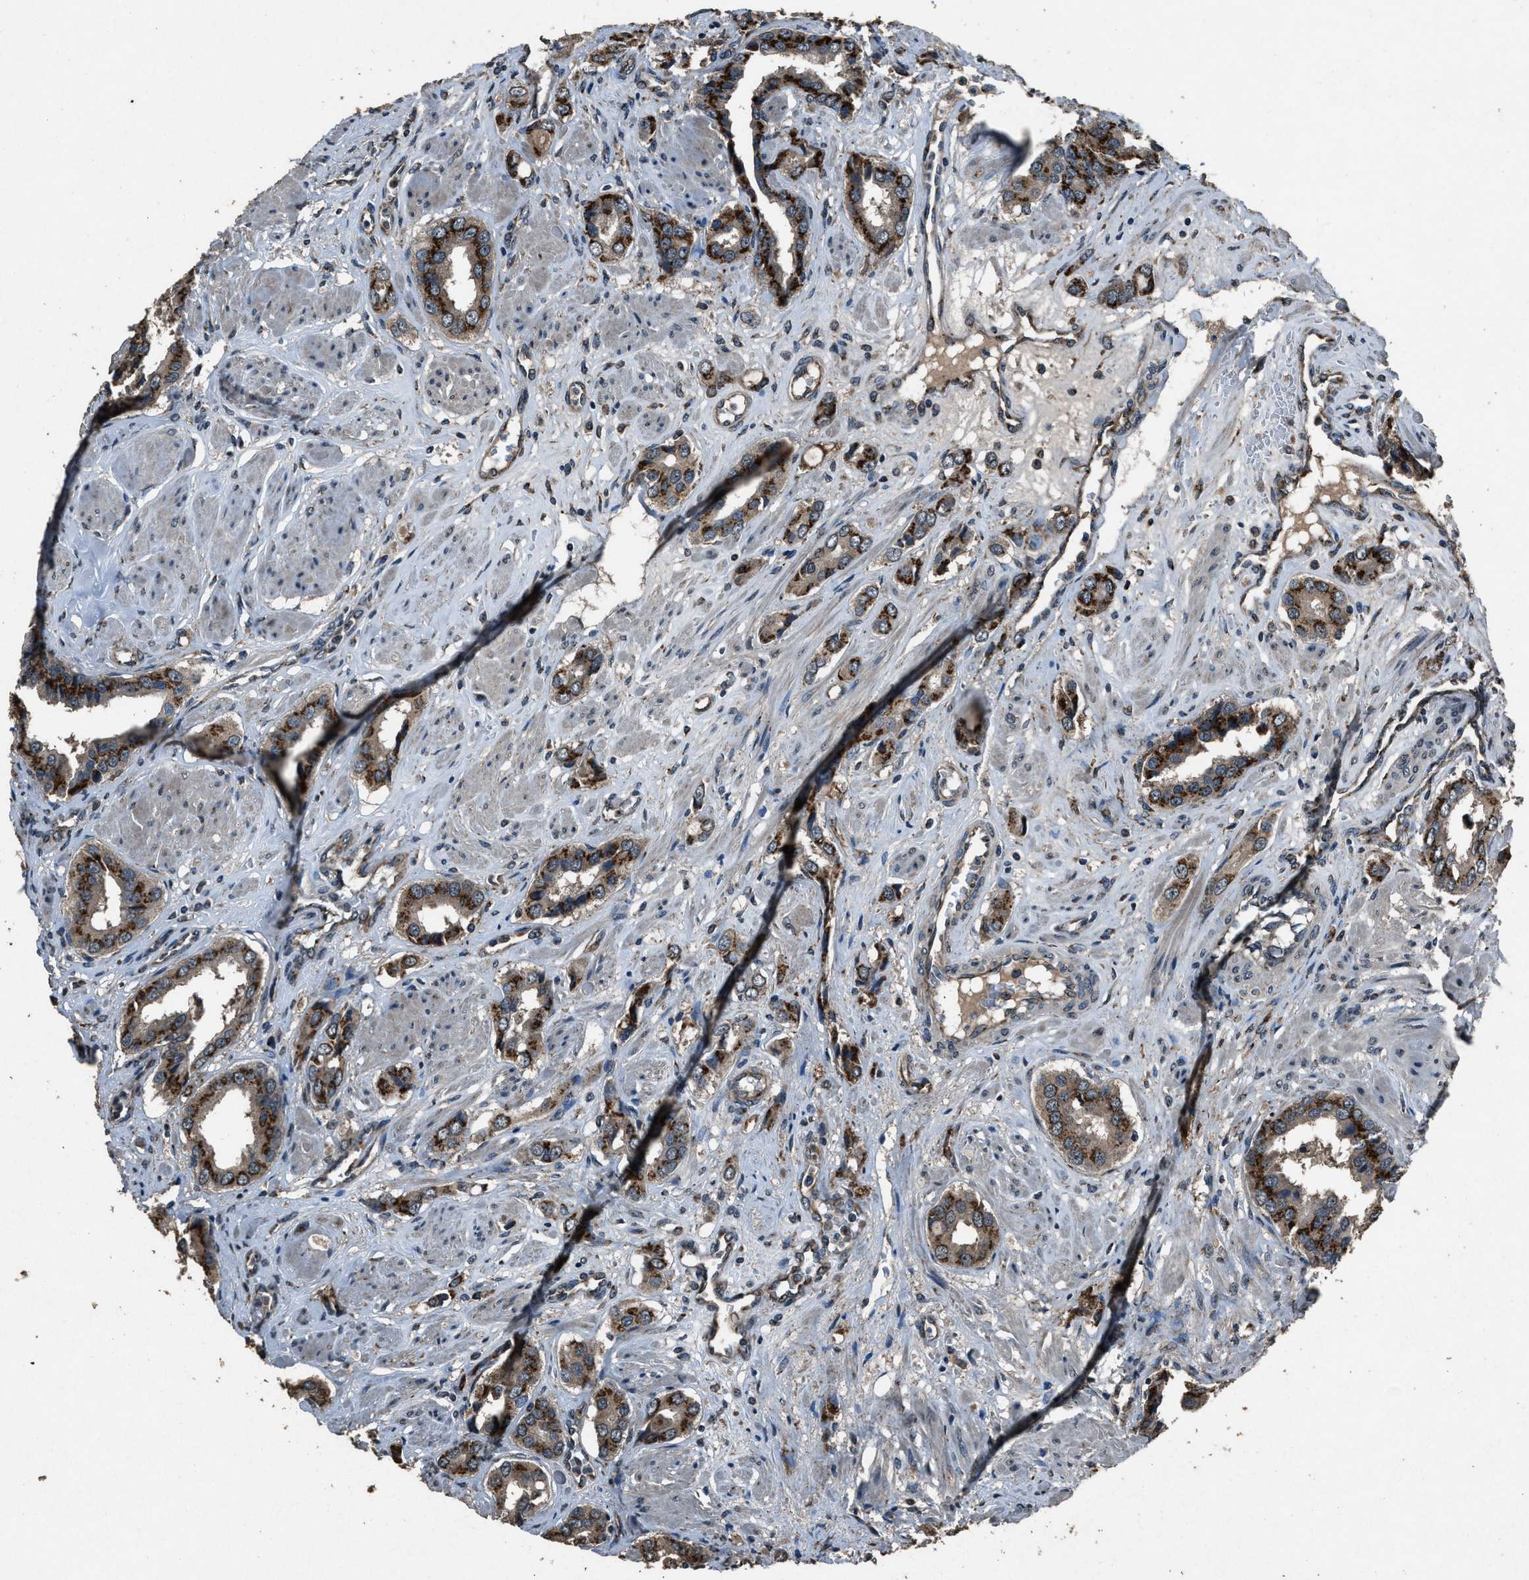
{"staining": {"intensity": "strong", "quantity": ">75%", "location": "cytoplasmic/membranous"}, "tissue": "prostate cancer", "cell_type": "Tumor cells", "image_type": "cancer", "snomed": [{"axis": "morphology", "description": "Adenocarcinoma, High grade"}, {"axis": "topography", "description": "Prostate"}], "caption": "A high amount of strong cytoplasmic/membranous positivity is seen in about >75% of tumor cells in prostate adenocarcinoma (high-grade) tissue.", "gene": "SLC38A10", "patient": {"sex": "male", "age": 52}}